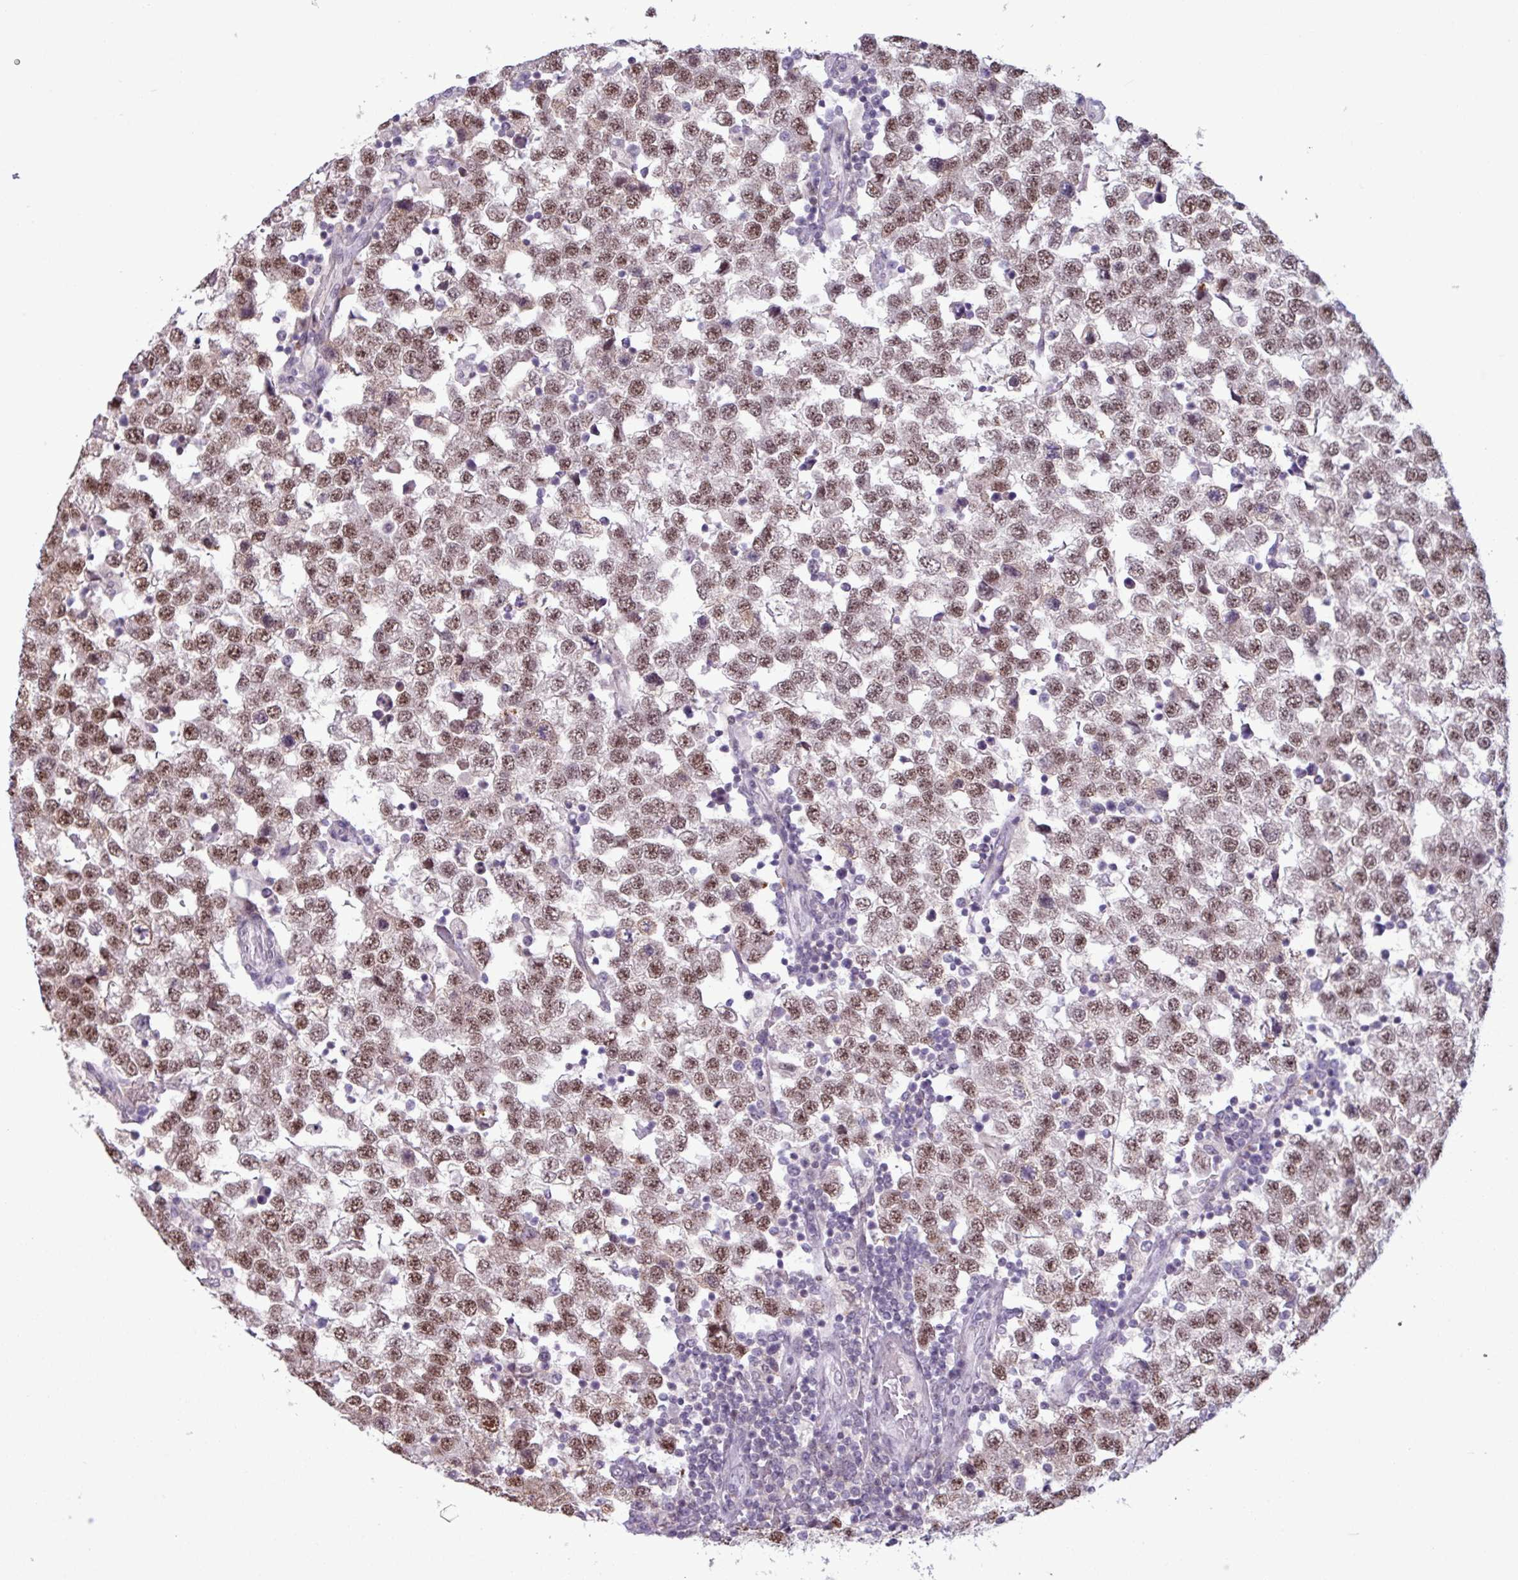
{"staining": {"intensity": "moderate", "quantity": ">75%", "location": "nuclear"}, "tissue": "testis cancer", "cell_type": "Tumor cells", "image_type": "cancer", "snomed": [{"axis": "morphology", "description": "Seminoma, NOS"}, {"axis": "topography", "description": "Testis"}], "caption": "There is medium levels of moderate nuclear expression in tumor cells of testis cancer, as demonstrated by immunohistochemical staining (brown color).", "gene": "NOTCH2", "patient": {"sex": "male", "age": 34}}